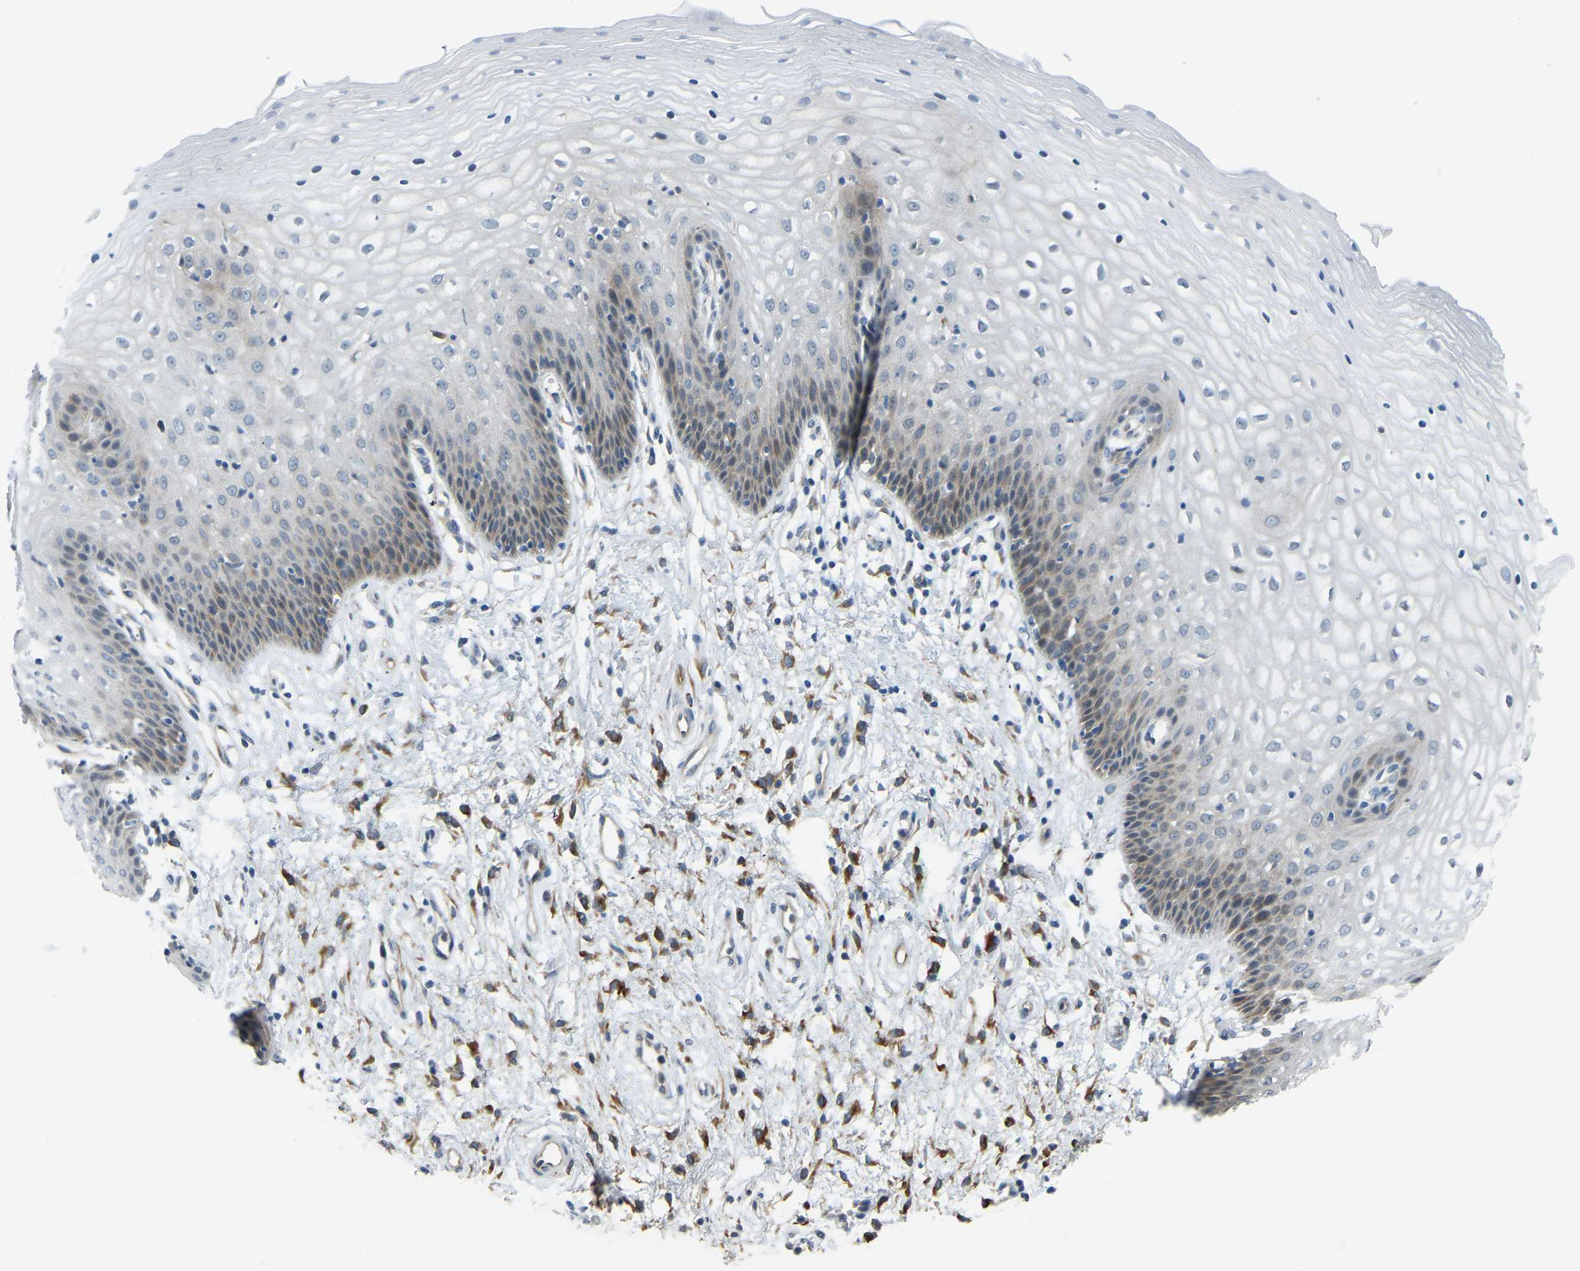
{"staining": {"intensity": "moderate", "quantity": "<25%", "location": "cytoplasmic/membranous"}, "tissue": "vagina", "cell_type": "Squamous epithelial cells", "image_type": "normal", "snomed": [{"axis": "morphology", "description": "Normal tissue, NOS"}, {"axis": "topography", "description": "Vagina"}], "caption": "The histopathology image shows staining of unremarkable vagina, revealing moderate cytoplasmic/membranous protein positivity (brown color) within squamous epithelial cells.", "gene": "NME8", "patient": {"sex": "female", "age": 34}}